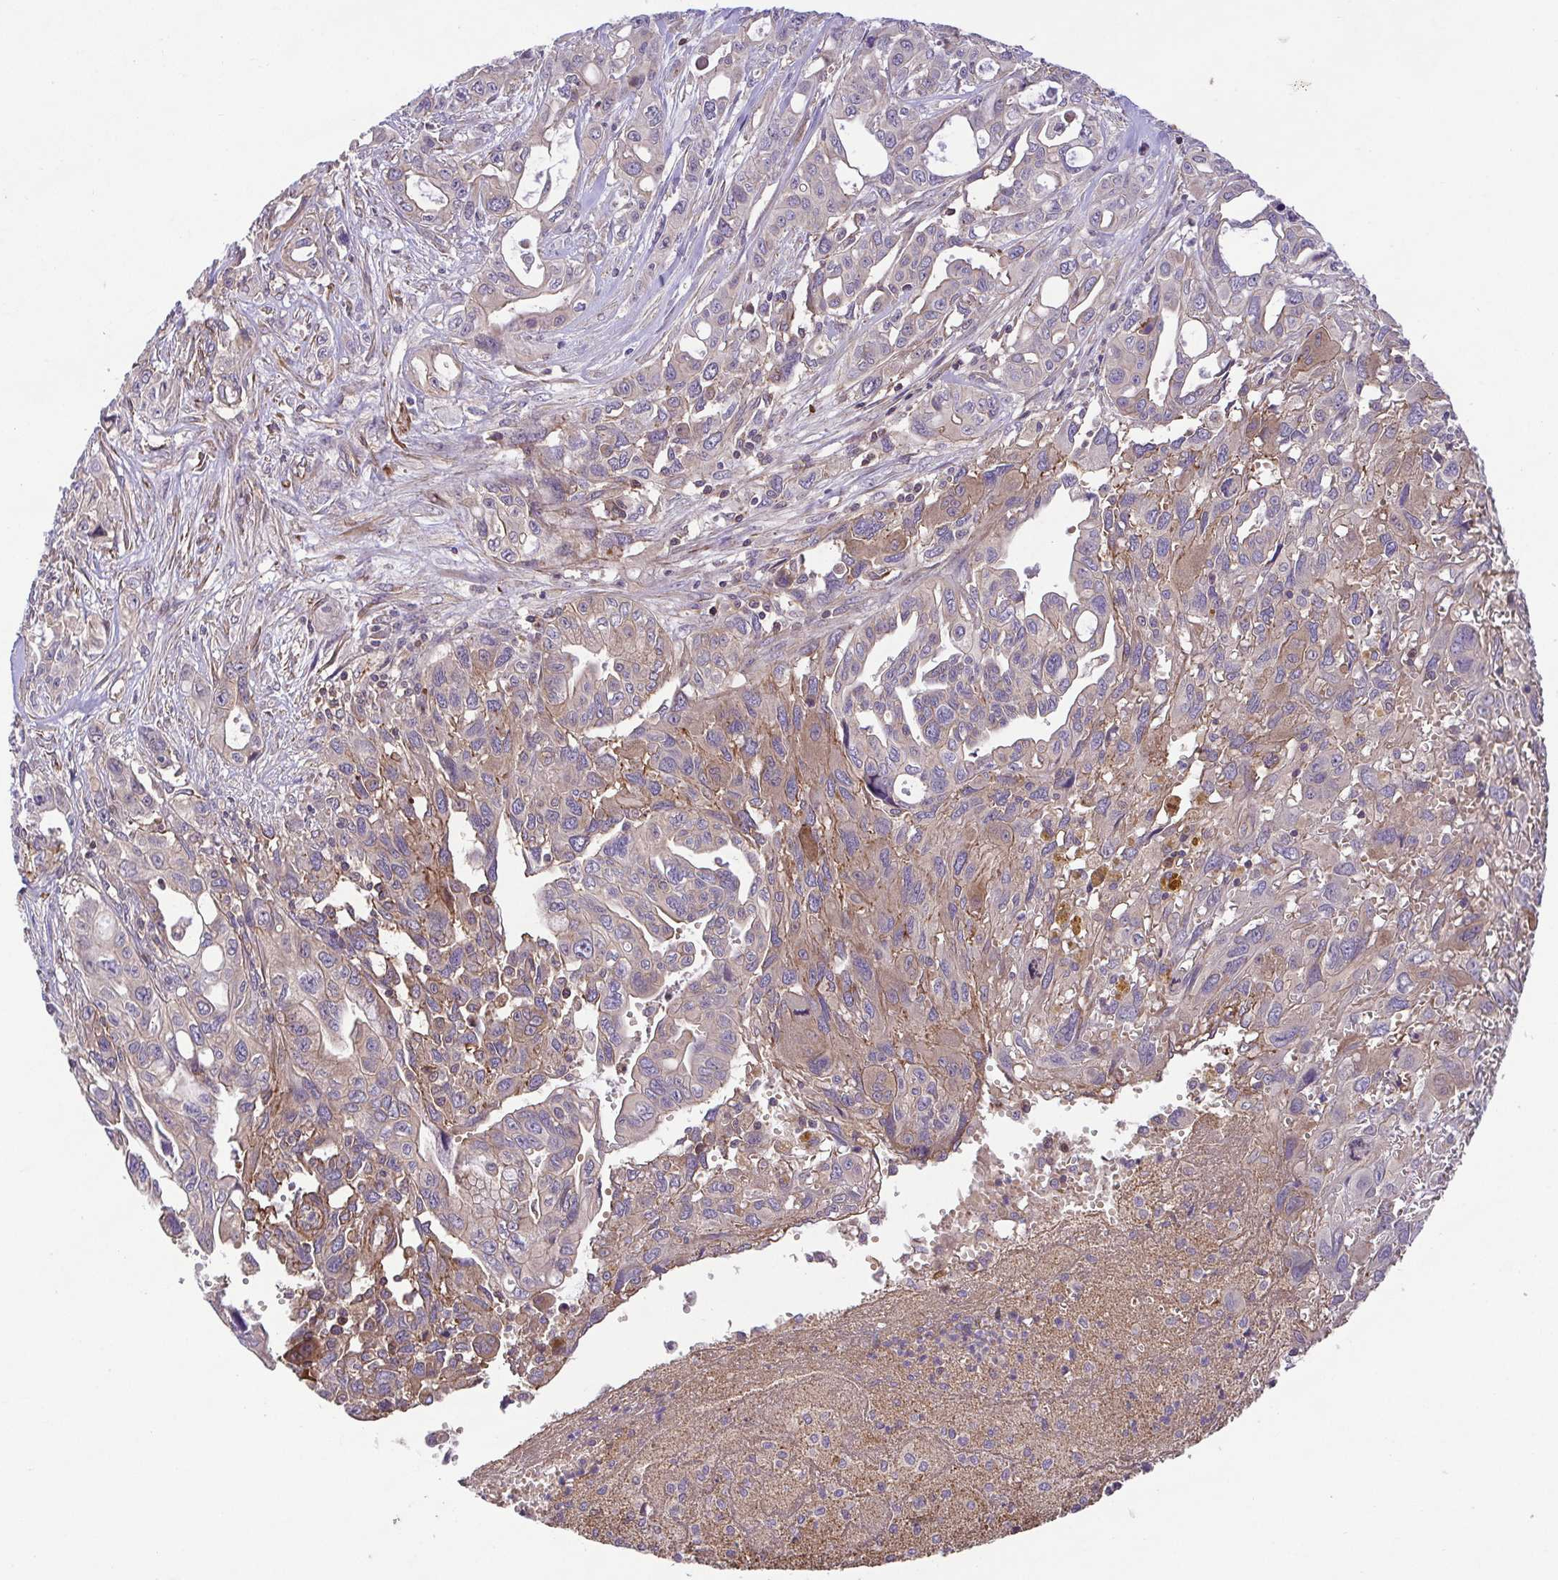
{"staining": {"intensity": "weak", "quantity": "<25%", "location": "cytoplasmic/membranous"}, "tissue": "pancreatic cancer", "cell_type": "Tumor cells", "image_type": "cancer", "snomed": [{"axis": "morphology", "description": "Adenocarcinoma, NOS"}, {"axis": "topography", "description": "Pancreas"}], "caption": "DAB (3,3'-diaminobenzidine) immunohistochemical staining of pancreatic cancer (adenocarcinoma) shows no significant positivity in tumor cells.", "gene": "IDE", "patient": {"sex": "female", "age": 47}}